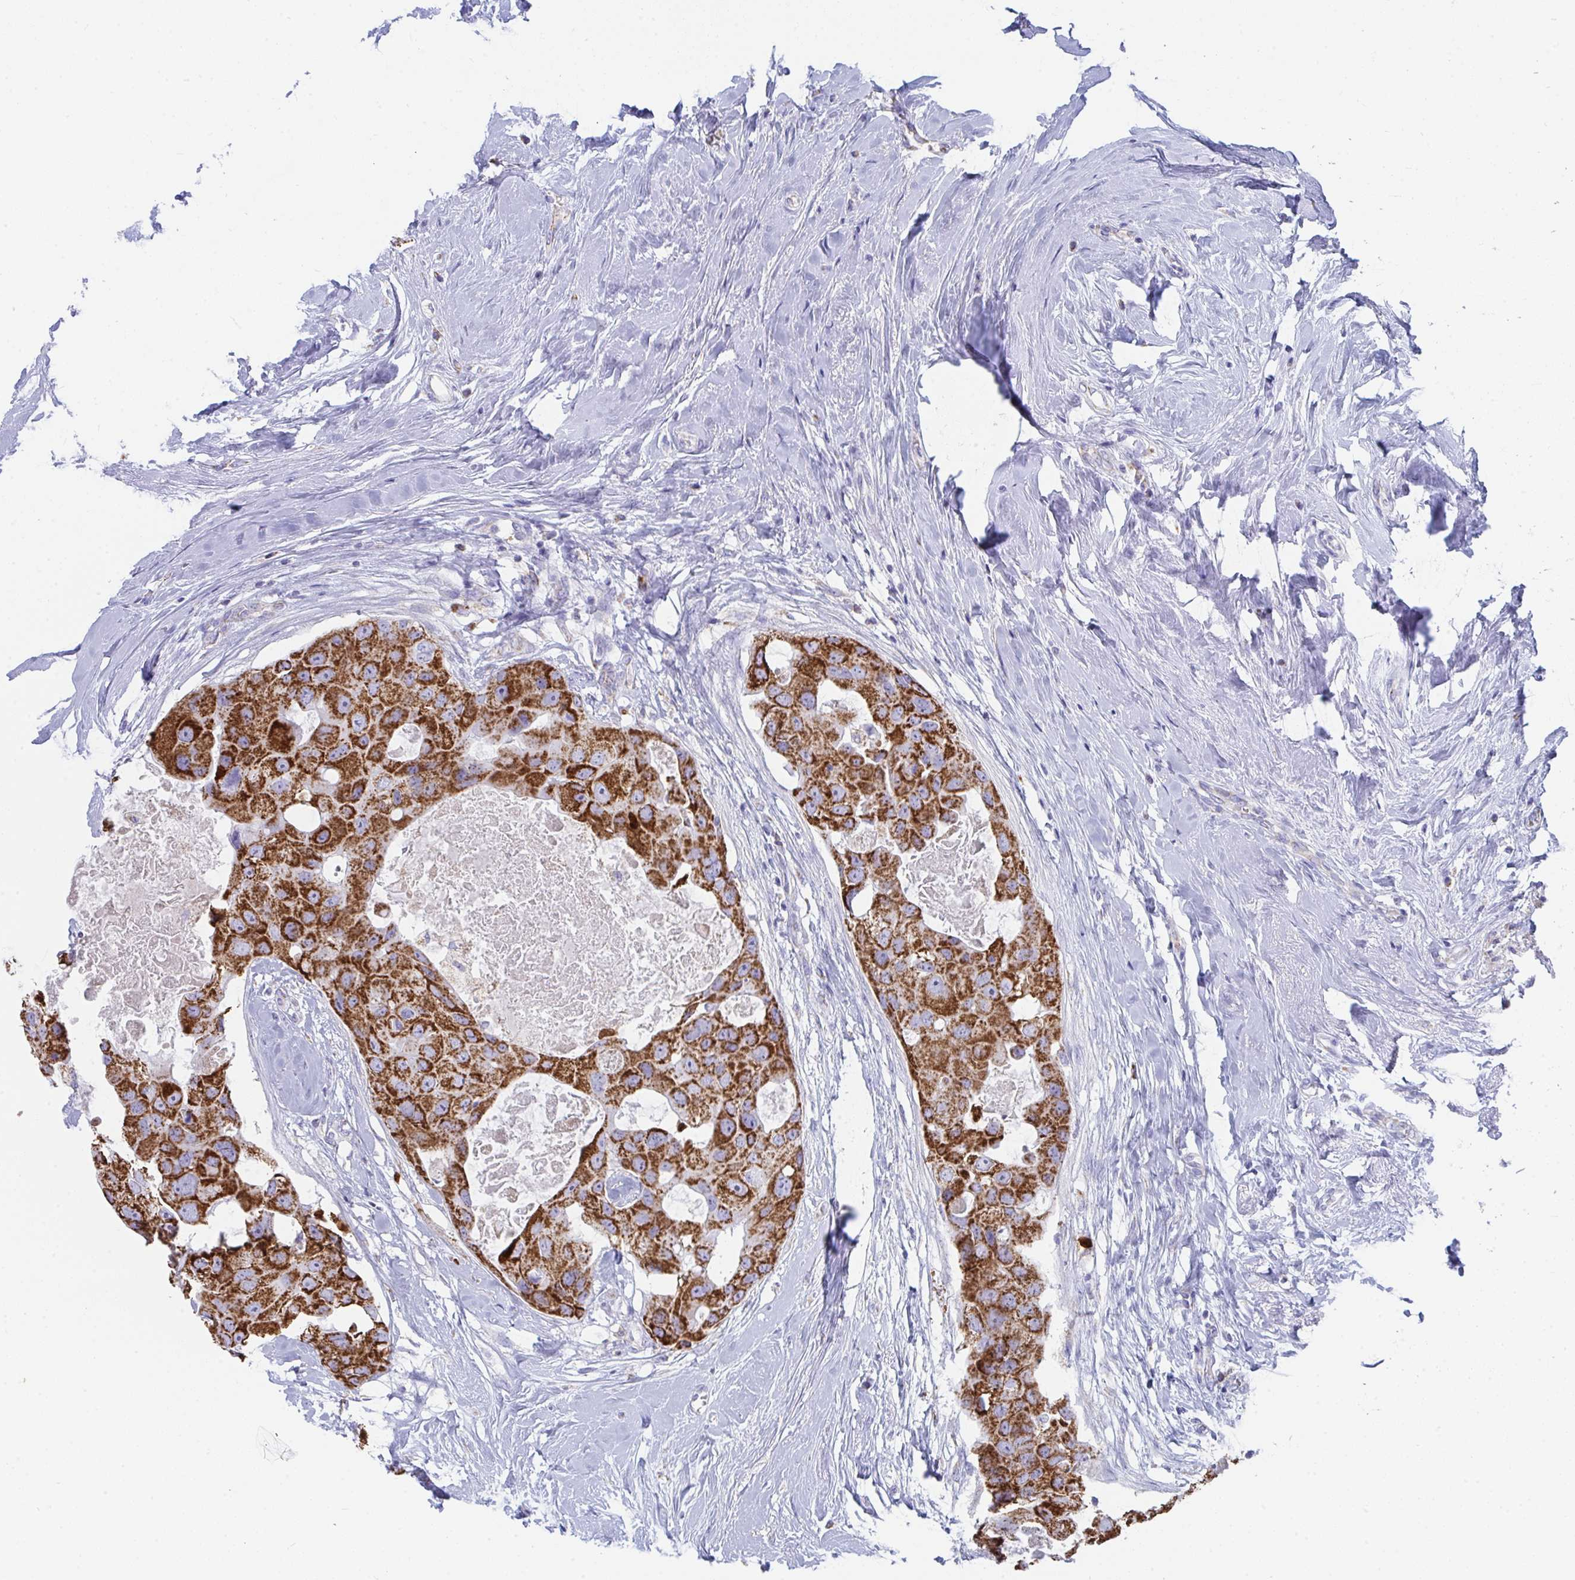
{"staining": {"intensity": "strong", "quantity": ">75%", "location": "cytoplasmic/membranous"}, "tissue": "breast cancer", "cell_type": "Tumor cells", "image_type": "cancer", "snomed": [{"axis": "morphology", "description": "Duct carcinoma"}, {"axis": "topography", "description": "Breast"}], "caption": "Immunohistochemistry (IHC) histopathology image of neoplastic tissue: human breast cancer (intraductal carcinoma) stained using IHC demonstrates high levels of strong protein expression localized specifically in the cytoplasmic/membranous of tumor cells, appearing as a cytoplasmic/membranous brown color.", "gene": "AIFM1", "patient": {"sex": "female", "age": 43}}